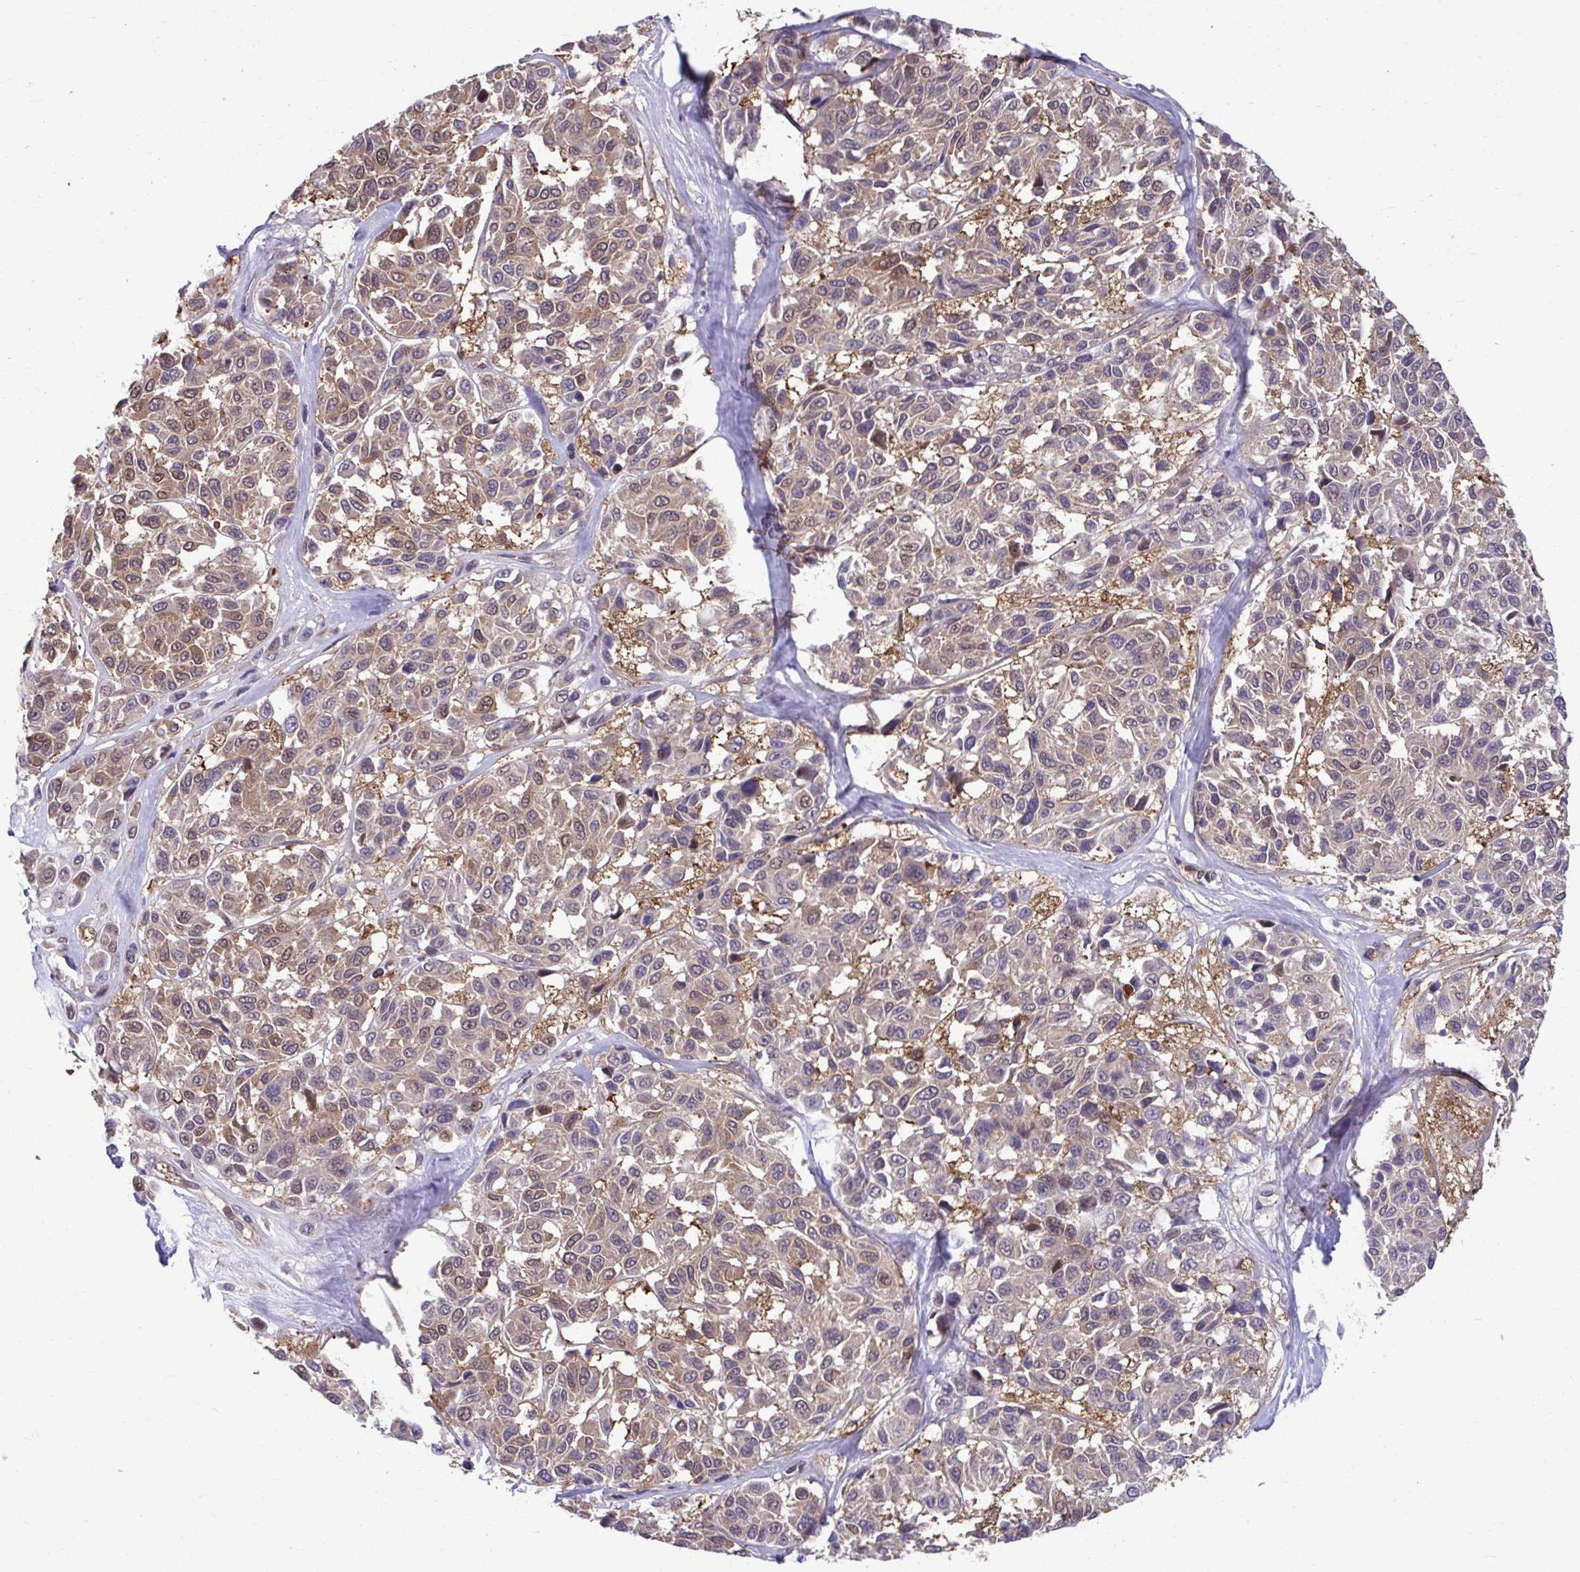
{"staining": {"intensity": "weak", "quantity": ">75%", "location": "cytoplasmic/membranous,nuclear"}, "tissue": "melanoma", "cell_type": "Tumor cells", "image_type": "cancer", "snomed": [{"axis": "morphology", "description": "Malignant melanoma, NOS"}, {"axis": "topography", "description": "Skin"}], "caption": "Immunohistochemistry (IHC) staining of melanoma, which shows low levels of weak cytoplasmic/membranous and nuclear staining in about >75% of tumor cells indicating weak cytoplasmic/membranous and nuclear protein staining. The staining was performed using DAB (3,3'-diaminobenzidine) (brown) for protein detection and nuclei were counterstained in hematoxylin (blue).", "gene": "PCDHB7", "patient": {"sex": "female", "age": 66}}